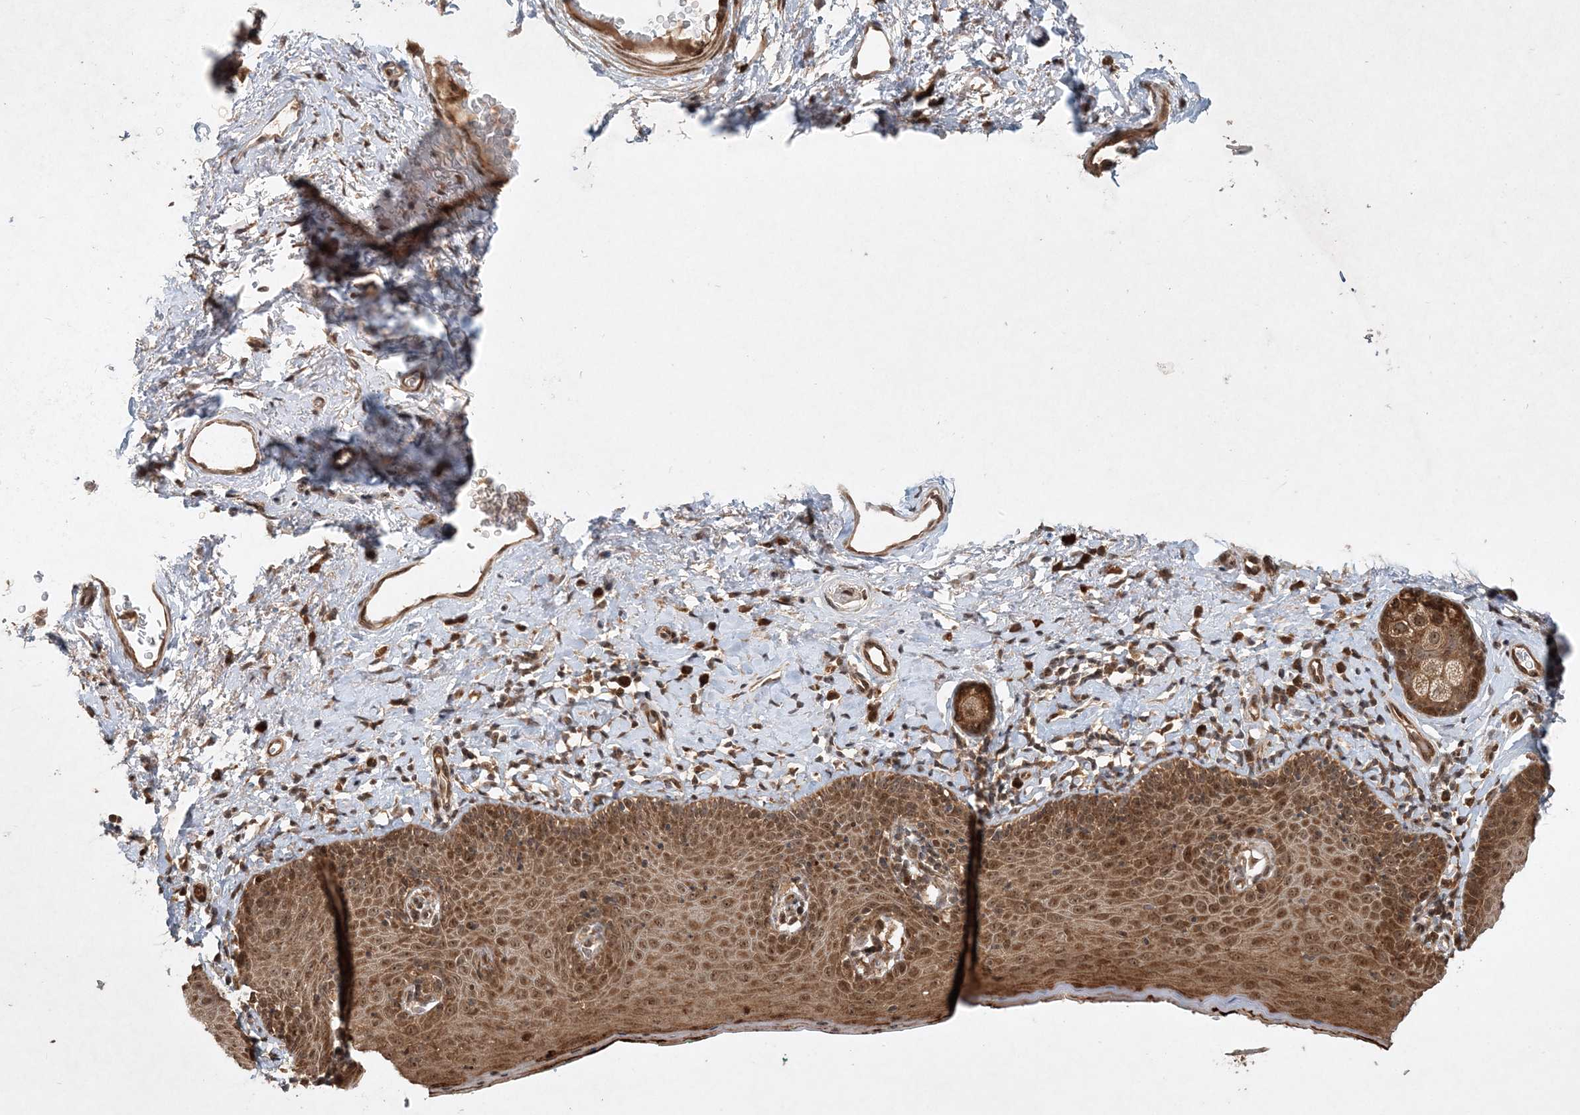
{"staining": {"intensity": "moderate", "quantity": ">75%", "location": "cytoplasmic/membranous,nuclear"}, "tissue": "skin", "cell_type": "Epidermal cells", "image_type": "normal", "snomed": [{"axis": "morphology", "description": "Normal tissue, NOS"}, {"axis": "topography", "description": "Vulva"}], "caption": "Protein analysis of normal skin exhibits moderate cytoplasmic/membranous,nuclear positivity in approximately >75% of epidermal cells.", "gene": "UBR3", "patient": {"sex": "female", "age": 66}}